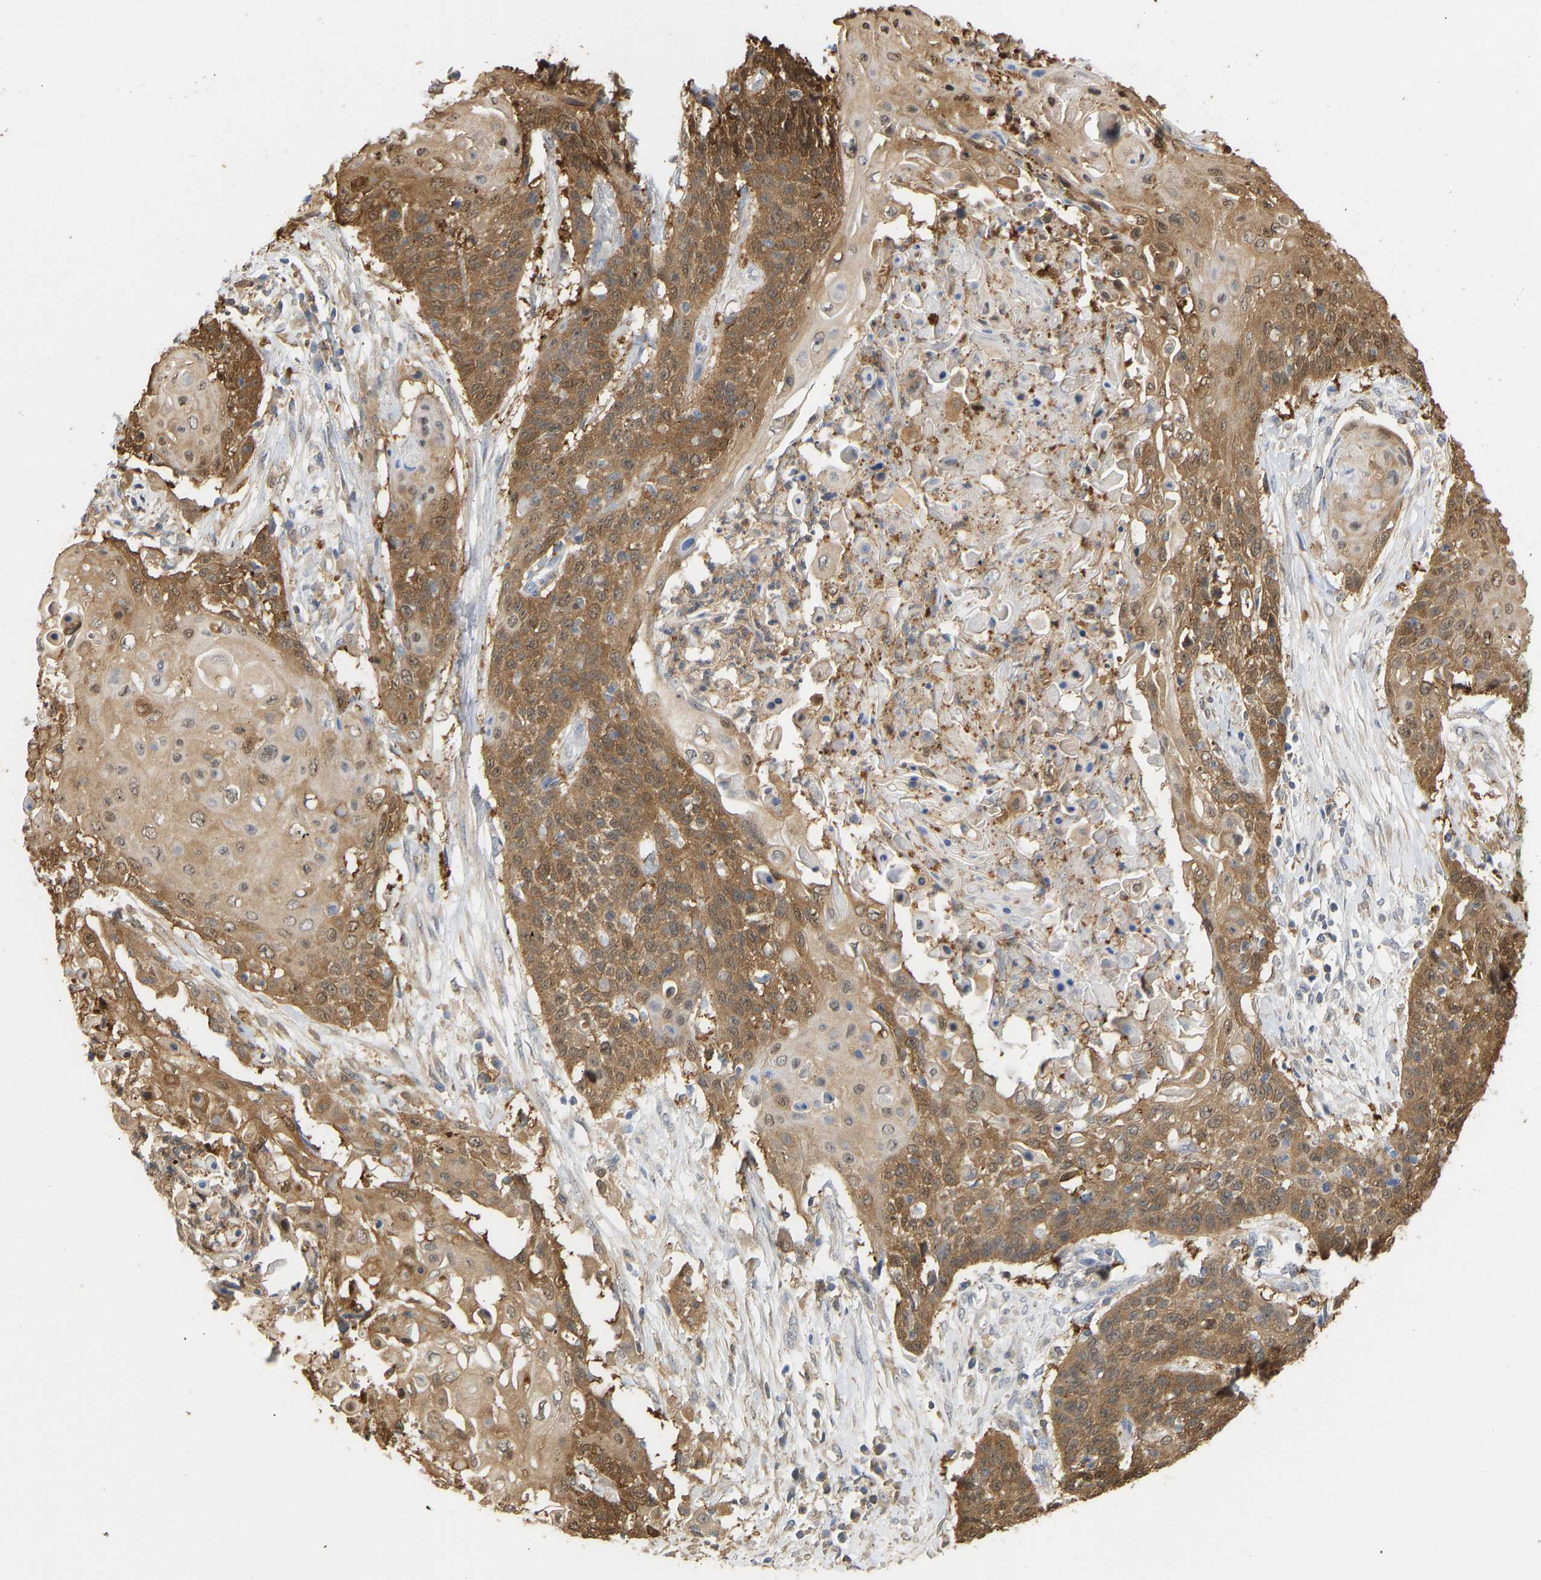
{"staining": {"intensity": "moderate", "quantity": ">75%", "location": "cytoplasmic/membranous"}, "tissue": "cervical cancer", "cell_type": "Tumor cells", "image_type": "cancer", "snomed": [{"axis": "morphology", "description": "Squamous cell carcinoma, NOS"}, {"axis": "topography", "description": "Cervix"}], "caption": "This image demonstrates immunohistochemistry staining of cervical cancer, with medium moderate cytoplasmic/membranous staining in about >75% of tumor cells.", "gene": "ENO1", "patient": {"sex": "female", "age": 39}}